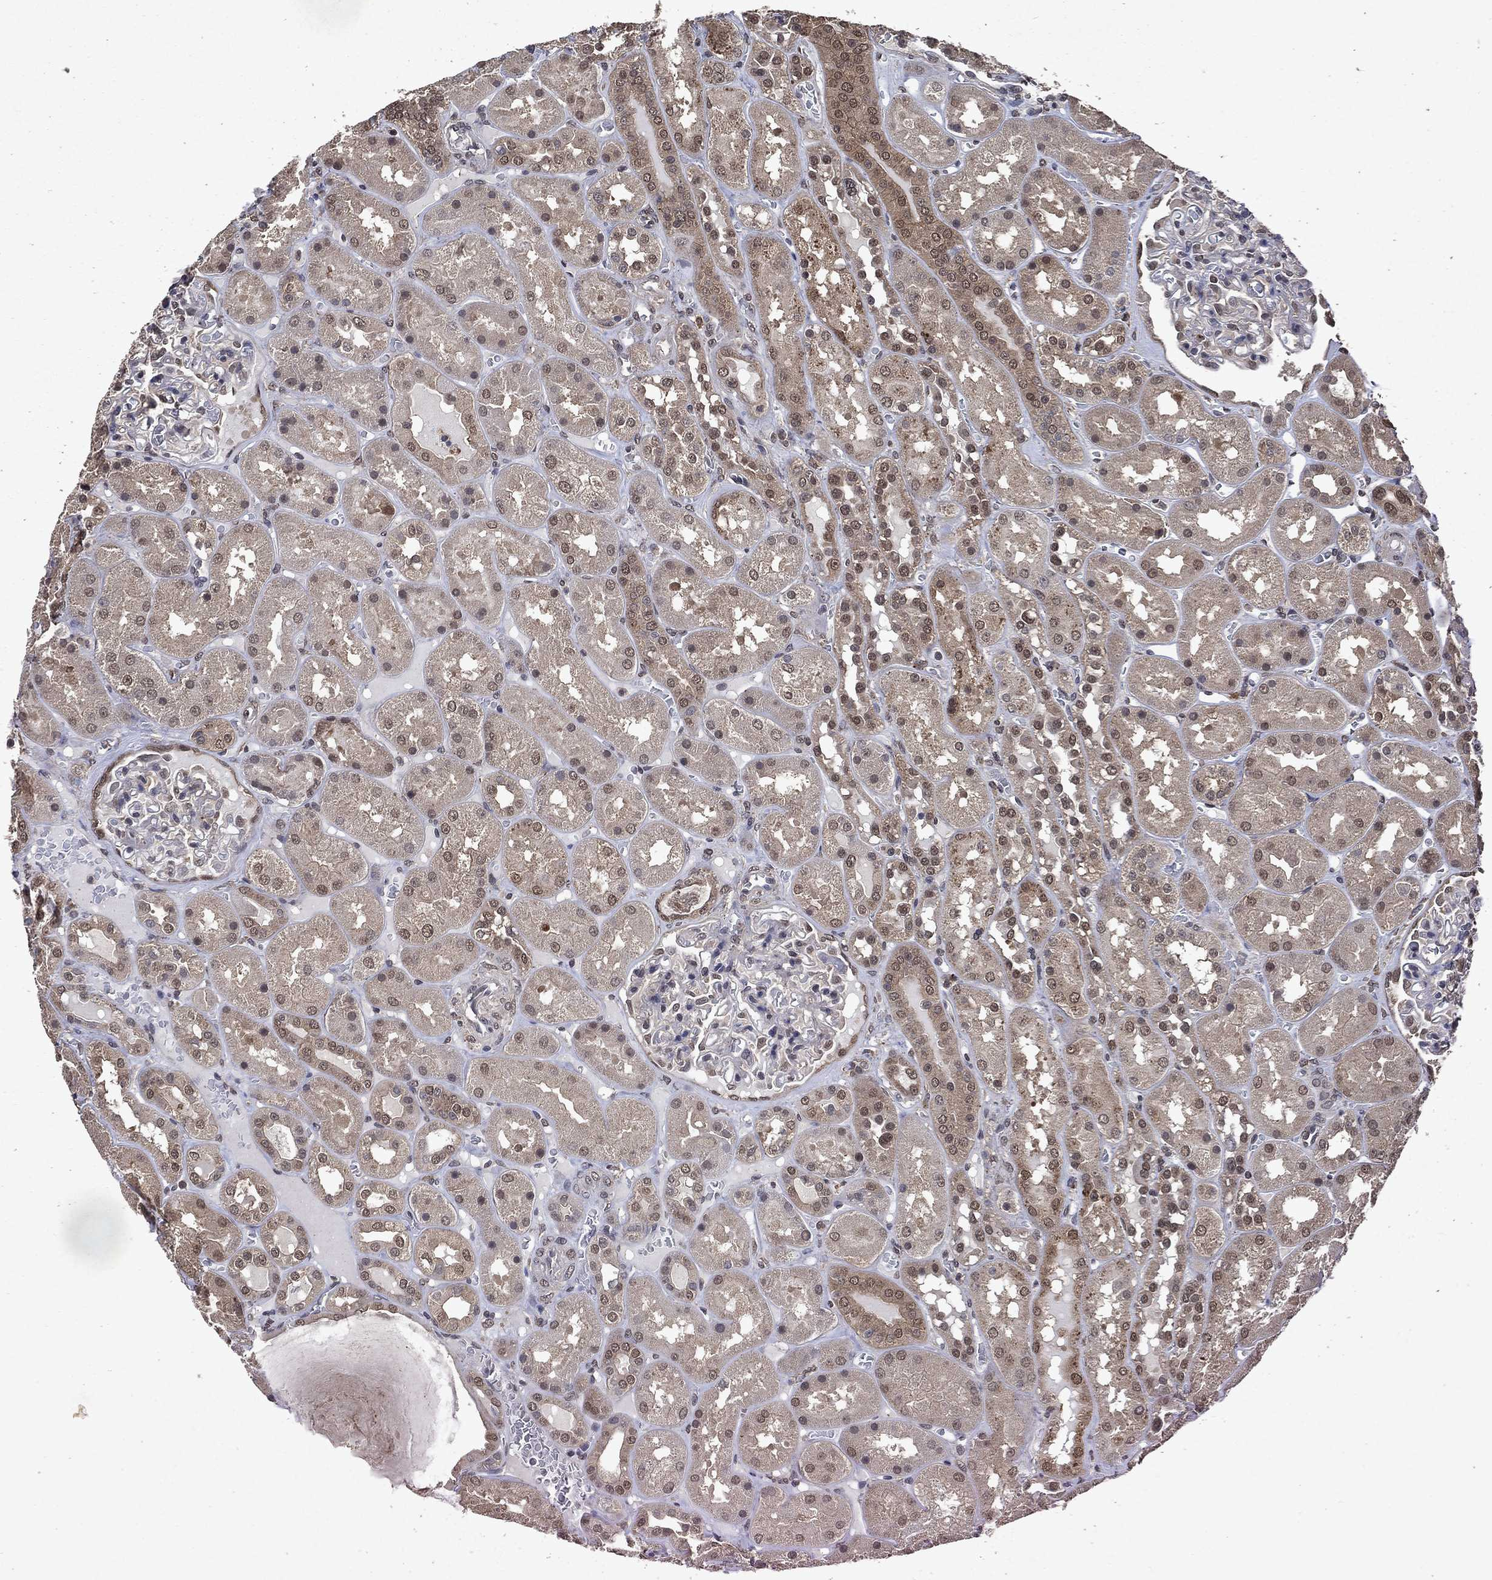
{"staining": {"intensity": "moderate", "quantity": "<25%", "location": "cytoplasmic/membranous,nuclear"}, "tissue": "kidney", "cell_type": "Cells in glomeruli", "image_type": "normal", "snomed": [{"axis": "morphology", "description": "Normal tissue, NOS"}, {"axis": "topography", "description": "Kidney"}], "caption": "Protein expression analysis of benign human kidney reveals moderate cytoplasmic/membranous,nuclear positivity in approximately <25% of cells in glomeruli.", "gene": "MTAP", "patient": {"sex": "male", "age": 73}}